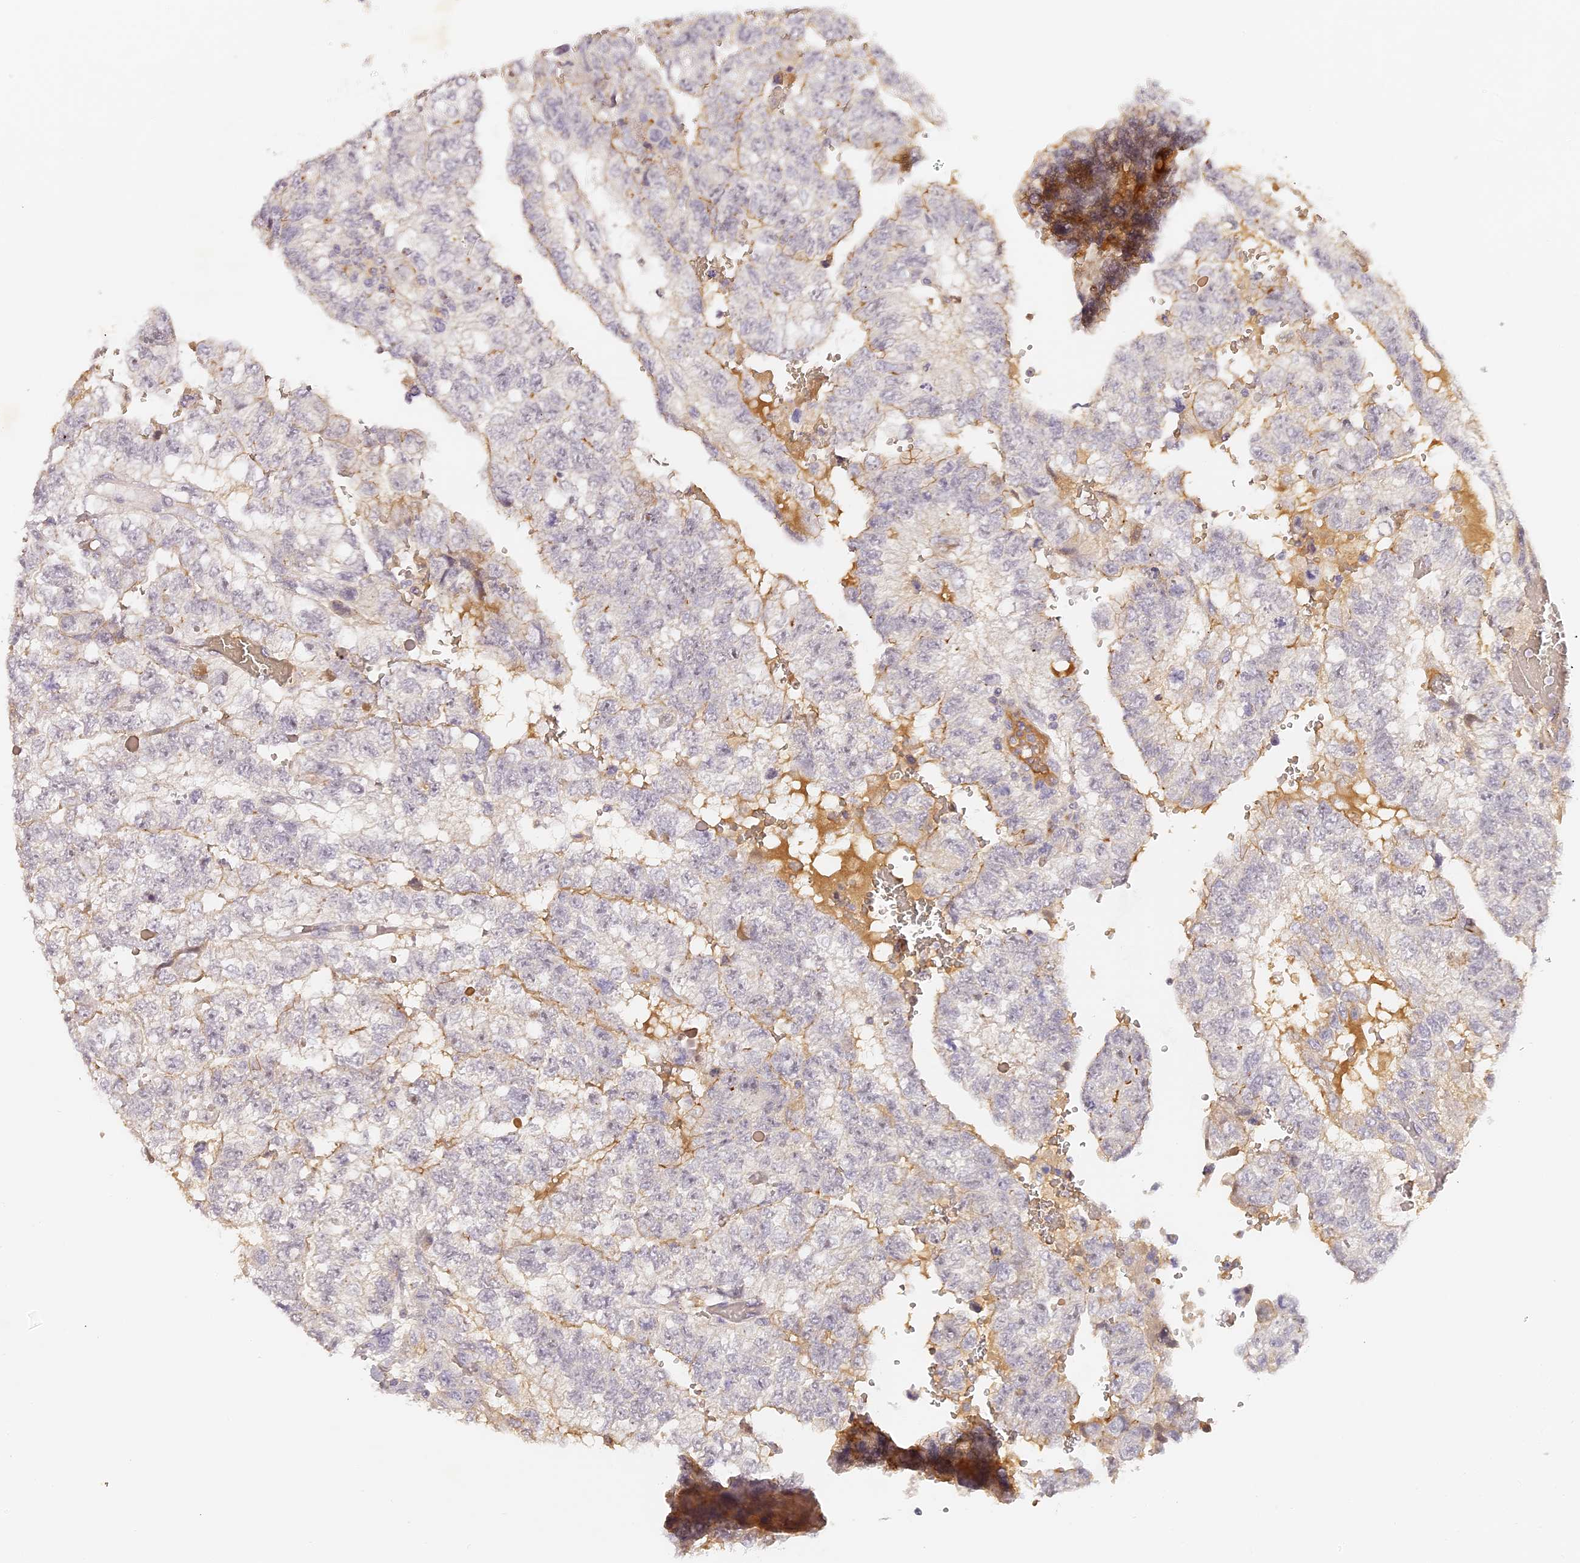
{"staining": {"intensity": "weak", "quantity": "<25%", "location": "cytoplasmic/membranous"}, "tissue": "testis cancer", "cell_type": "Tumor cells", "image_type": "cancer", "snomed": [{"axis": "morphology", "description": "Carcinoma, Embryonal, NOS"}, {"axis": "topography", "description": "Testis"}], "caption": "IHC photomicrograph of embryonal carcinoma (testis) stained for a protein (brown), which shows no positivity in tumor cells. Nuclei are stained in blue.", "gene": "ELL3", "patient": {"sex": "male", "age": 36}}